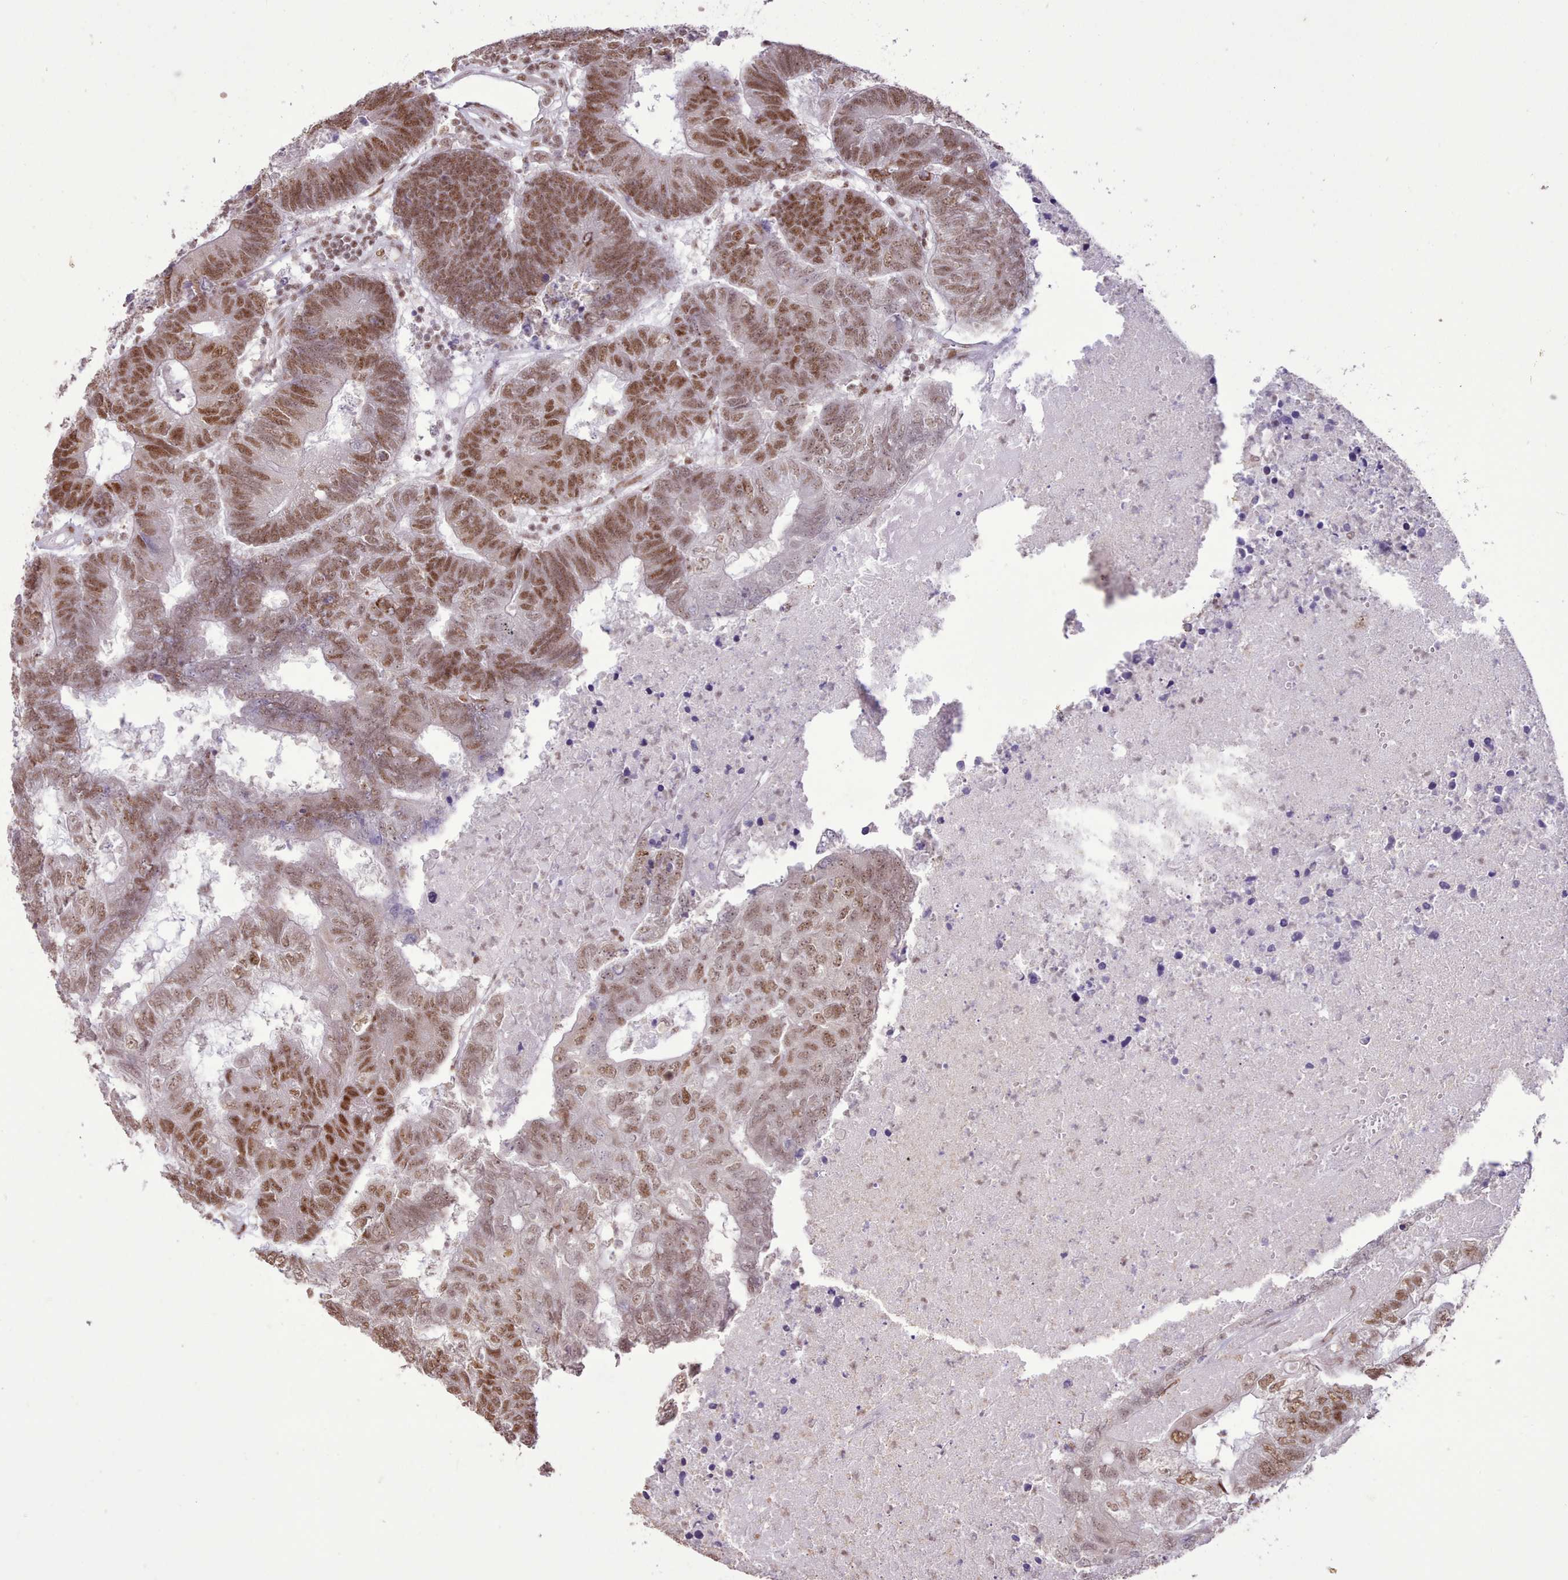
{"staining": {"intensity": "moderate", "quantity": ">75%", "location": "nuclear"}, "tissue": "colorectal cancer", "cell_type": "Tumor cells", "image_type": "cancer", "snomed": [{"axis": "morphology", "description": "Adenocarcinoma, NOS"}, {"axis": "topography", "description": "Colon"}], "caption": "Colorectal cancer (adenocarcinoma) stained with a brown dye shows moderate nuclear positive positivity in approximately >75% of tumor cells.", "gene": "TAF15", "patient": {"sex": "female", "age": 48}}